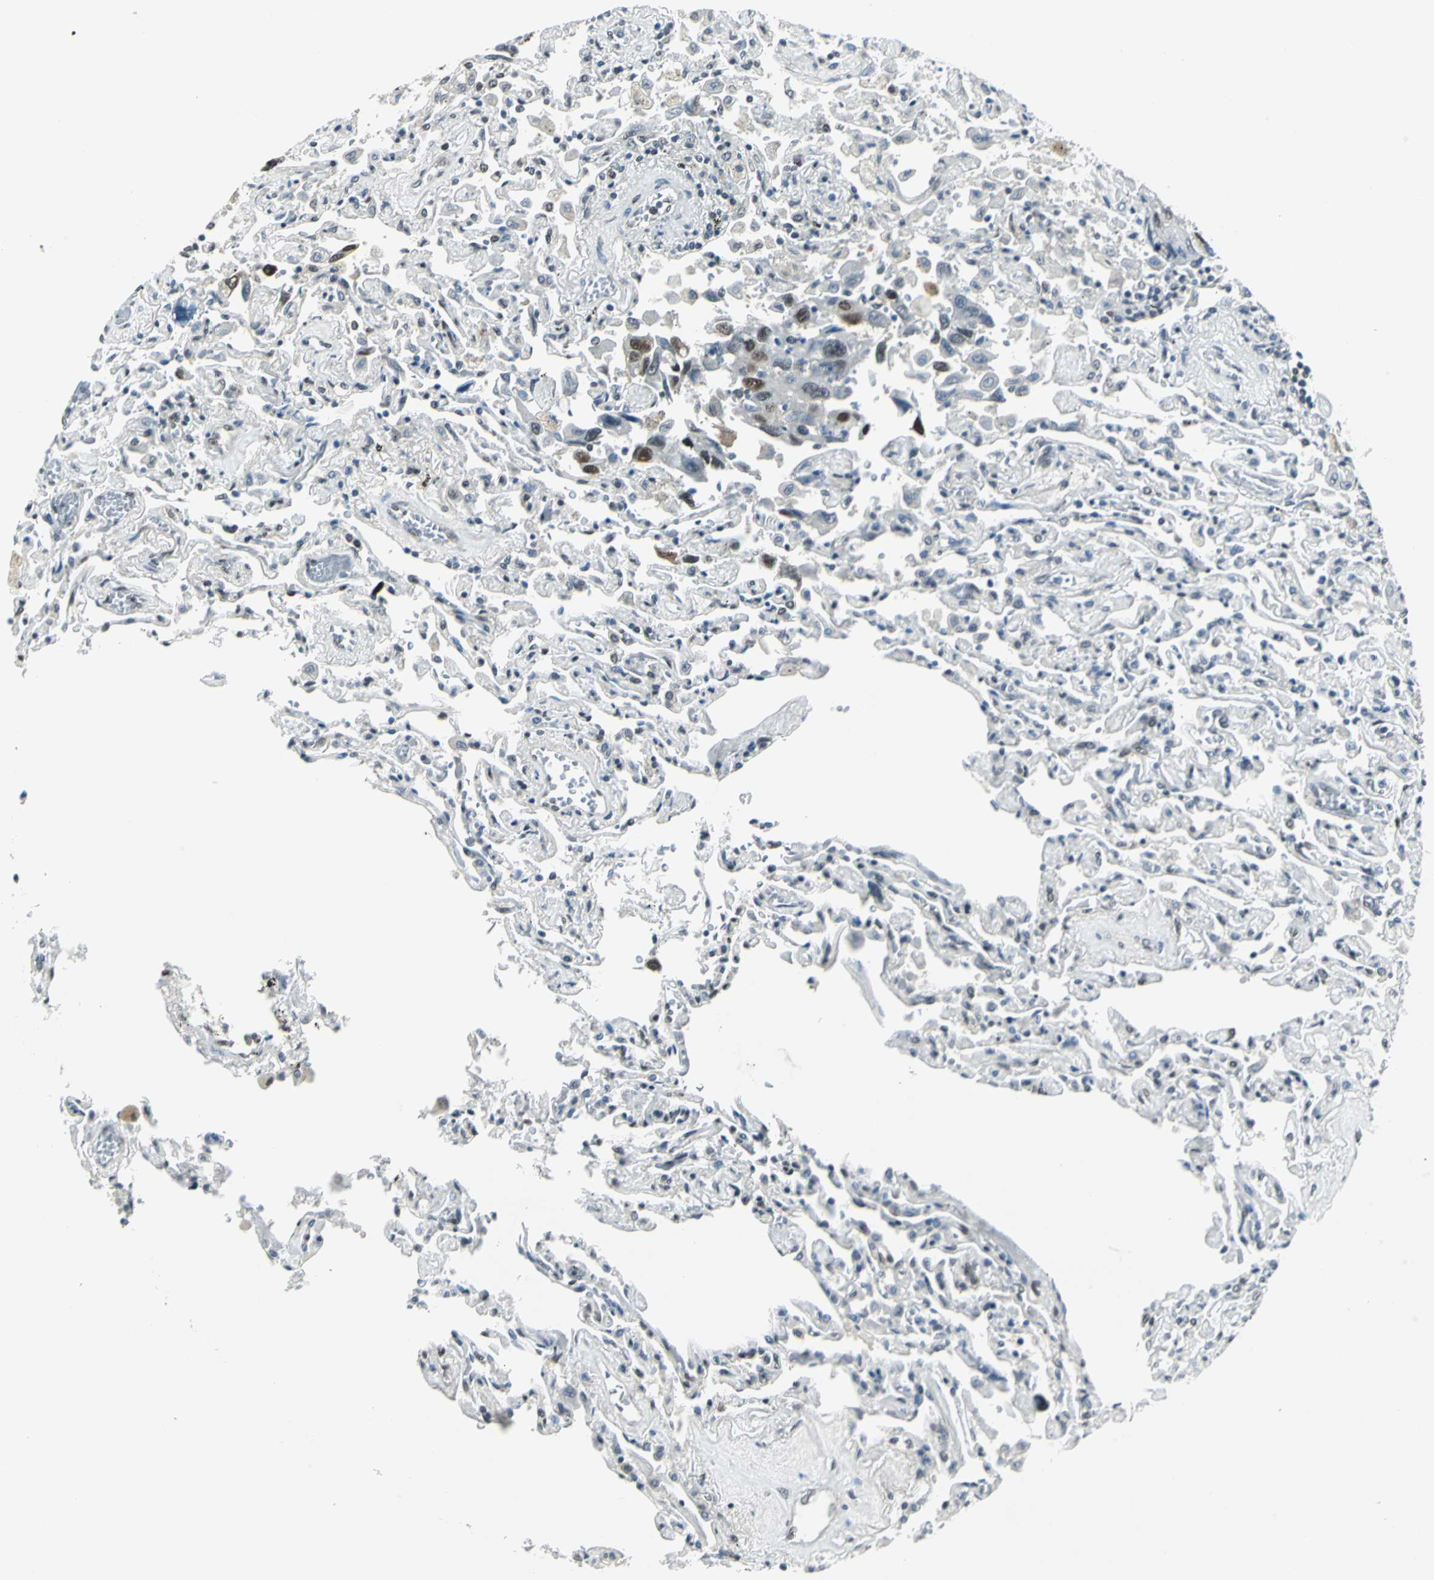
{"staining": {"intensity": "moderate", "quantity": ">75%", "location": "nuclear"}, "tissue": "lung cancer", "cell_type": "Tumor cells", "image_type": "cancer", "snomed": [{"axis": "morphology", "description": "Adenocarcinoma, NOS"}, {"axis": "topography", "description": "Lung"}], "caption": "The histopathology image displays staining of lung cancer, revealing moderate nuclear protein positivity (brown color) within tumor cells.", "gene": "ADNP", "patient": {"sex": "male", "age": 64}}